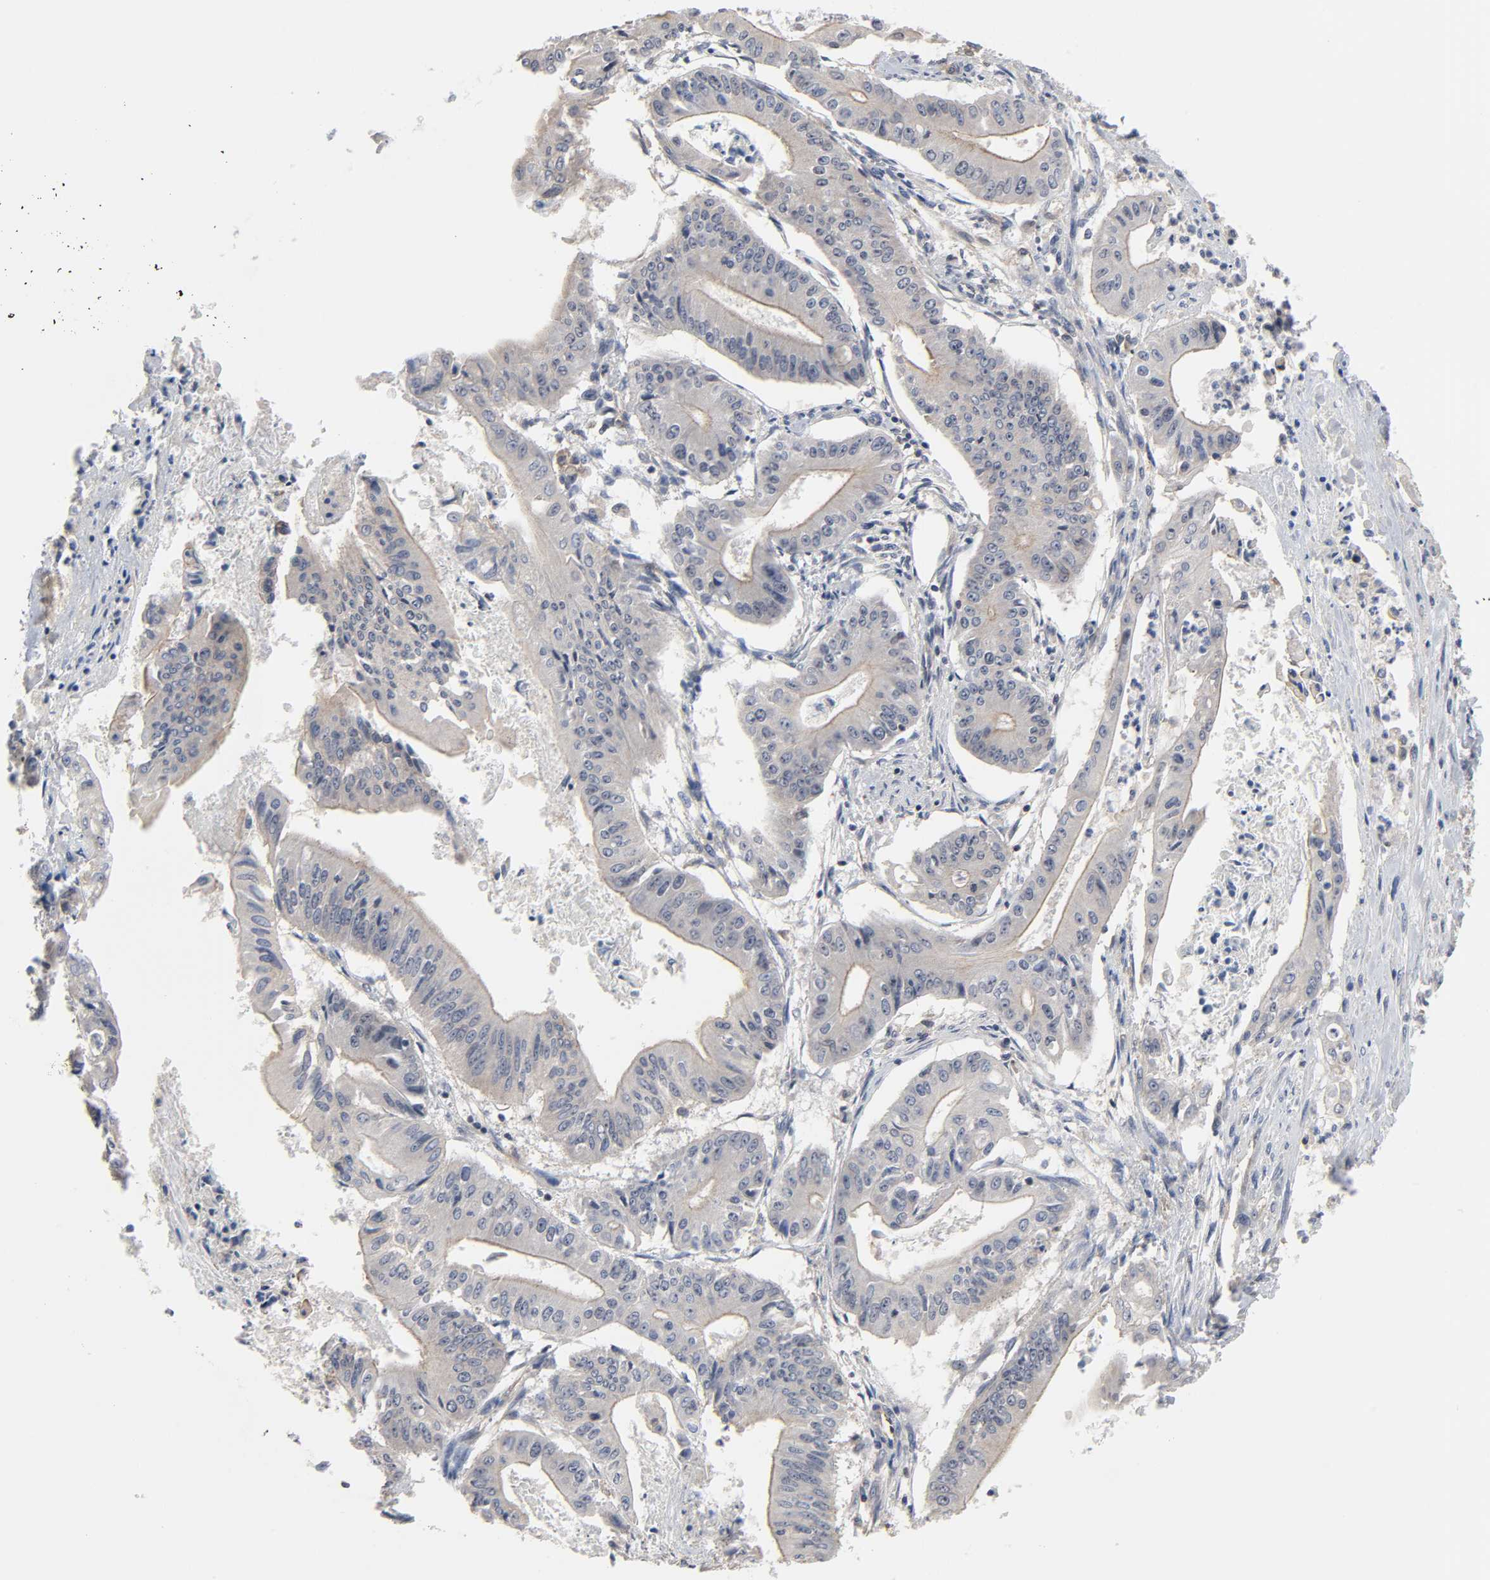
{"staining": {"intensity": "weak", "quantity": ">75%", "location": "cytoplasmic/membranous,nuclear"}, "tissue": "pancreatic cancer", "cell_type": "Tumor cells", "image_type": "cancer", "snomed": [{"axis": "morphology", "description": "Normal tissue, NOS"}, {"axis": "topography", "description": "Lymph node"}], "caption": "This is an image of IHC staining of pancreatic cancer, which shows weak expression in the cytoplasmic/membranous and nuclear of tumor cells.", "gene": "DDX10", "patient": {"sex": "male", "age": 62}}